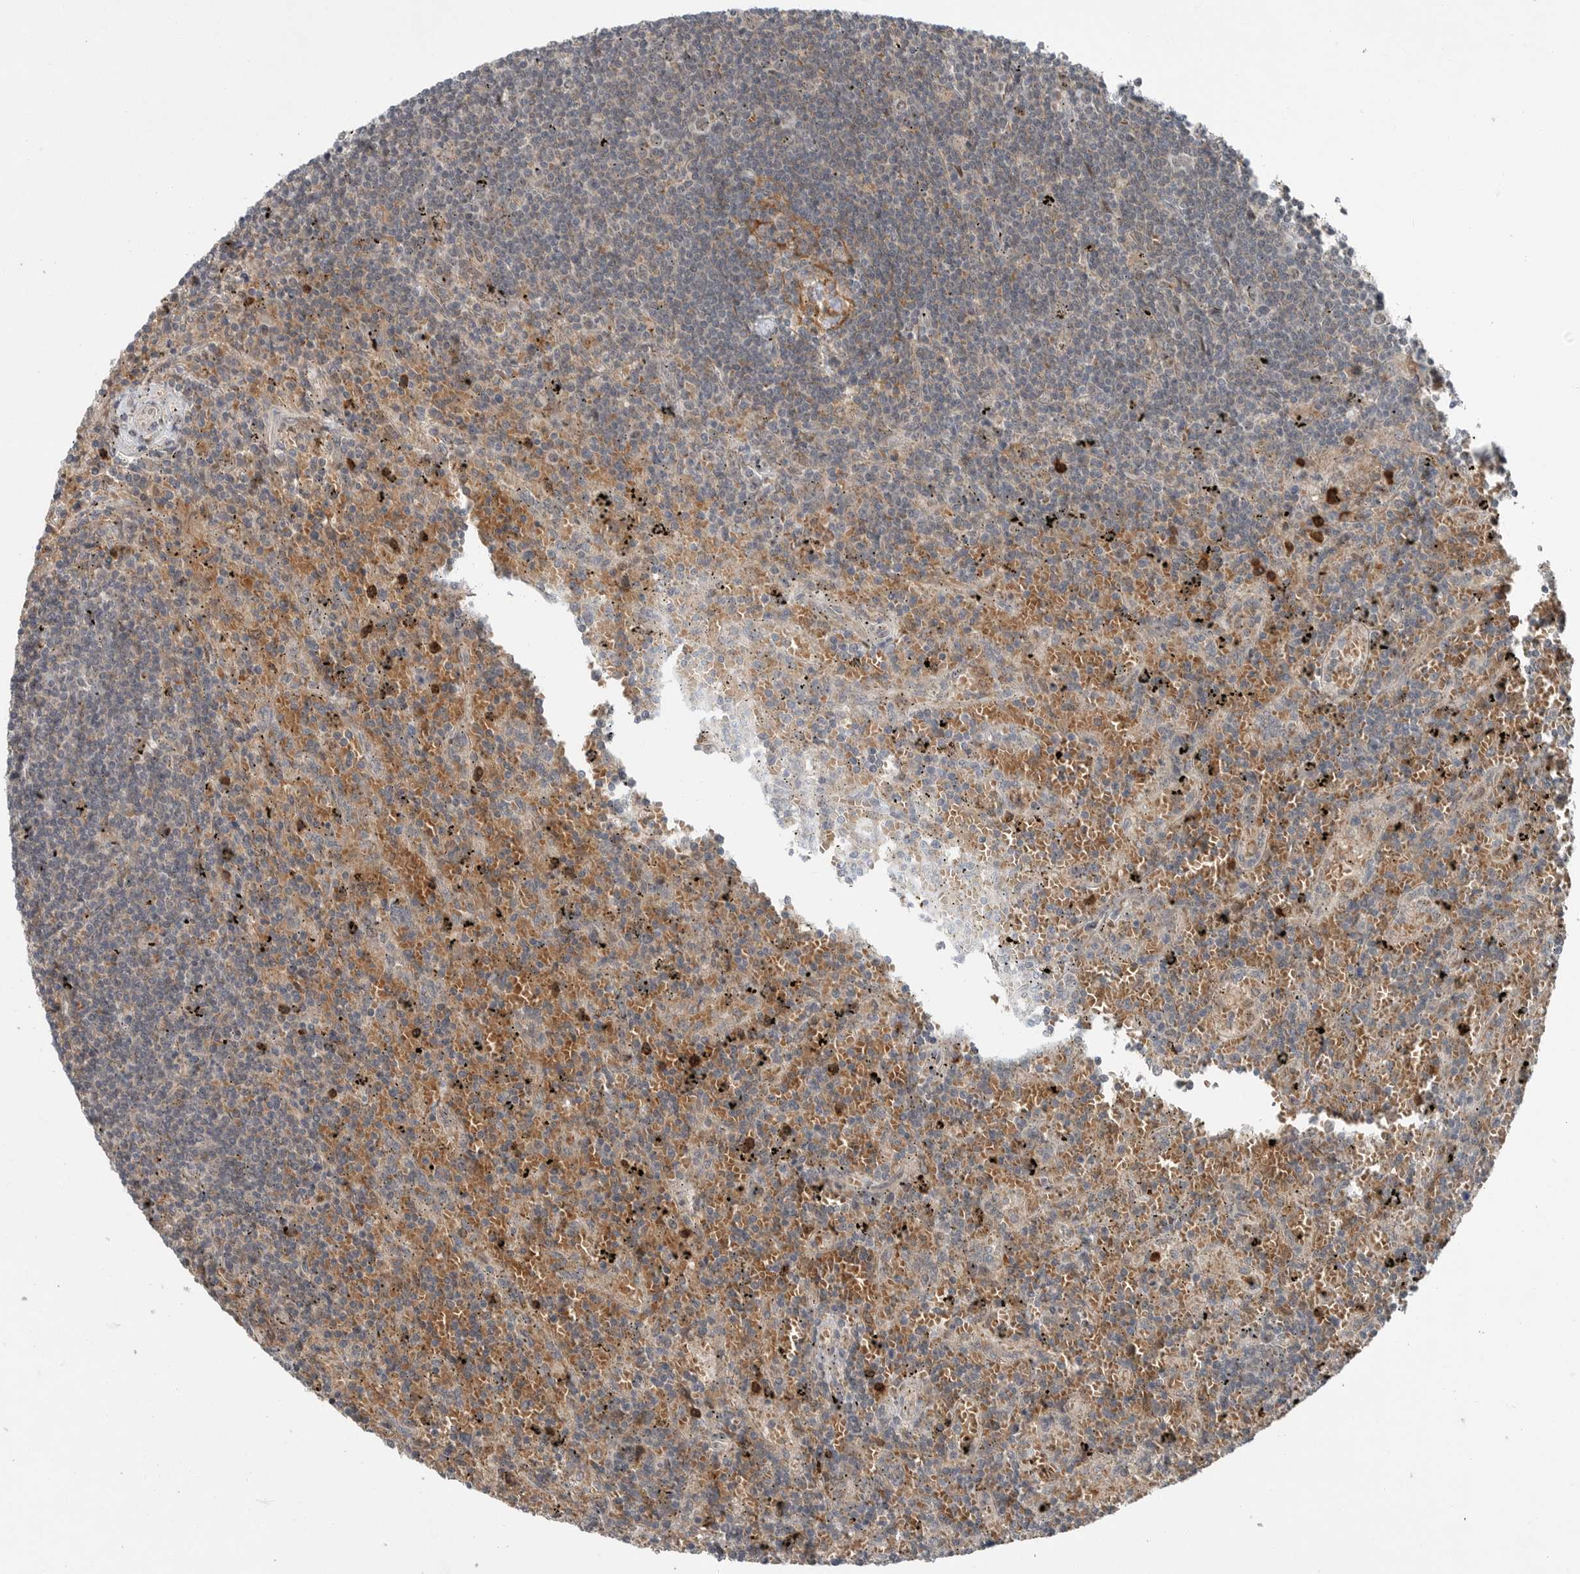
{"staining": {"intensity": "negative", "quantity": "none", "location": "none"}, "tissue": "lymphoma", "cell_type": "Tumor cells", "image_type": "cancer", "snomed": [{"axis": "morphology", "description": "Malignant lymphoma, non-Hodgkin's type, Low grade"}, {"axis": "topography", "description": "Spleen"}], "caption": "The histopathology image exhibits no significant staining in tumor cells of low-grade malignant lymphoma, non-Hodgkin's type.", "gene": "SCP2", "patient": {"sex": "male", "age": 76}}